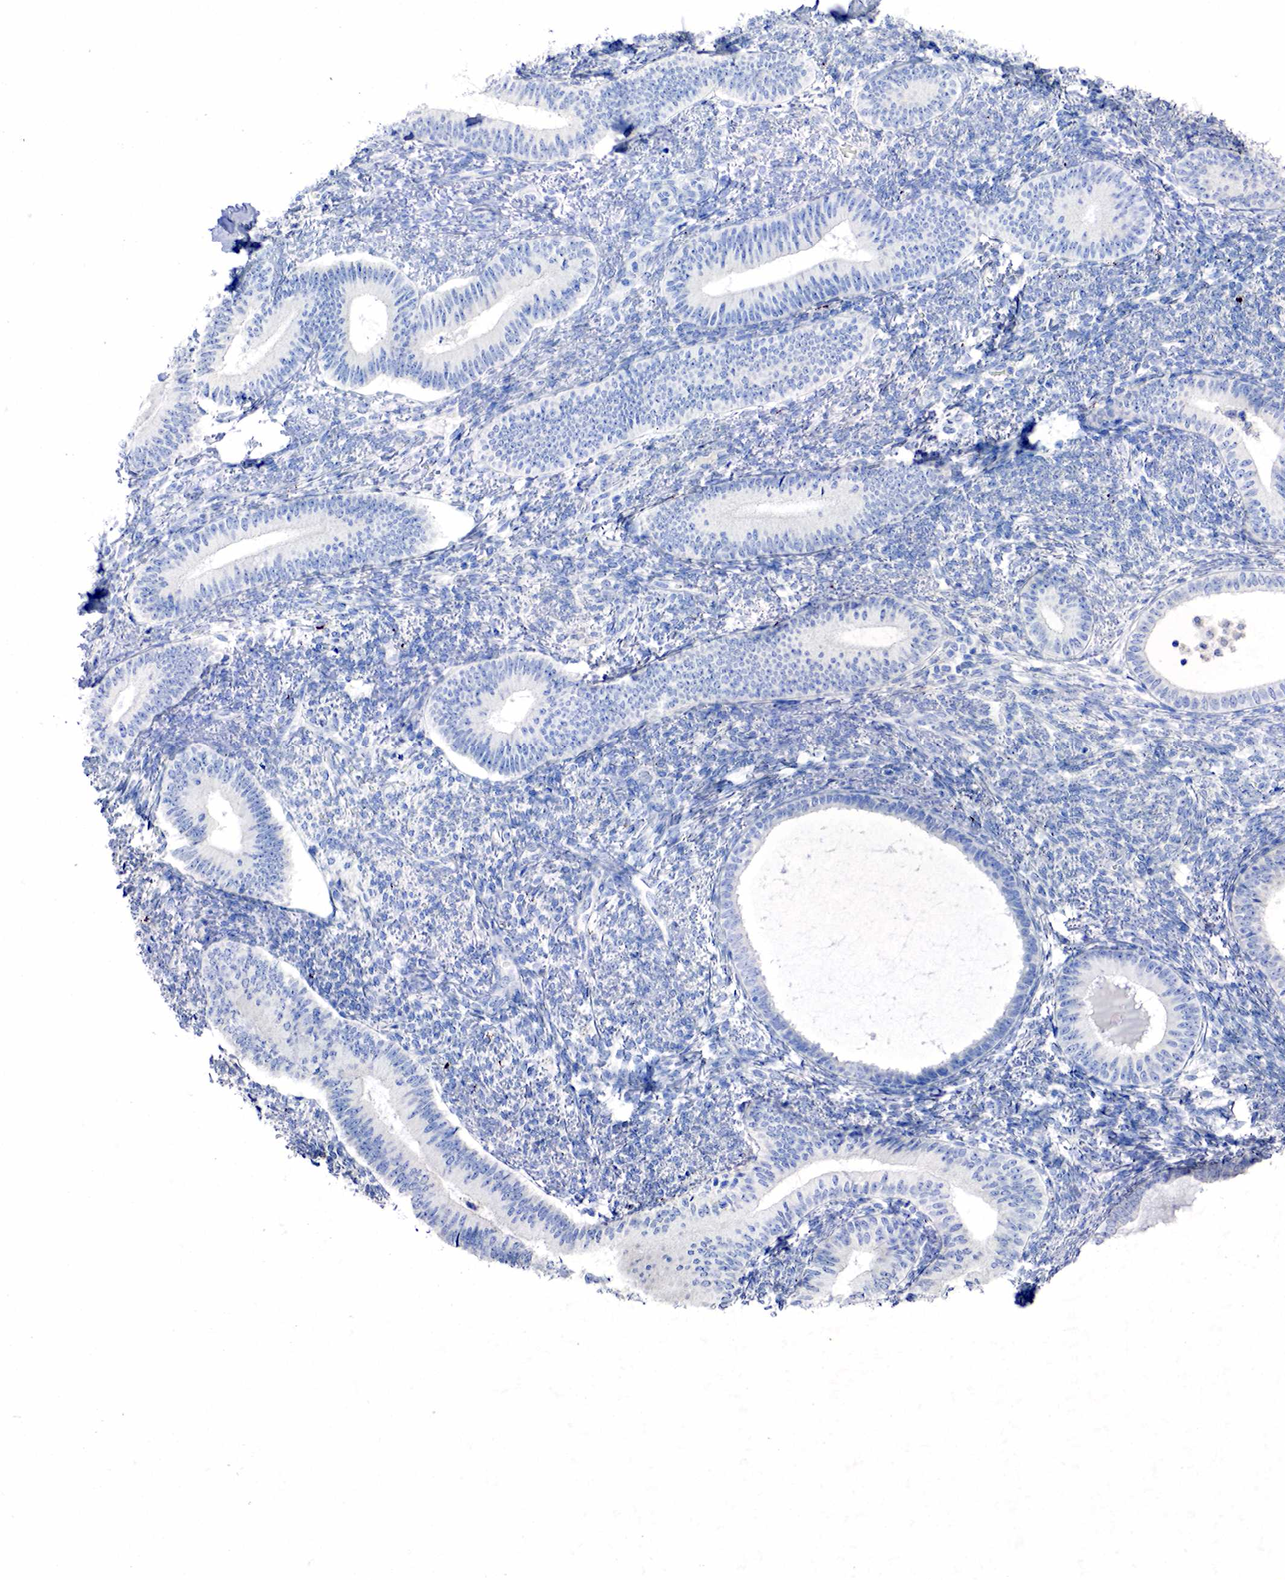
{"staining": {"intensity": "negative", "quantity": "none", "location": "none"}, "tissue": "endometrium", "cell_type": "Cells in endometrial stroma", "image_type": "normal", "snomed": [{"axis": "morphology", "description": "Normal tissue, NOS"}, {"axis": "topography", "description": "Endometrium"}], "caption": "The micrograph exhibits no significant expression in cells in endometrial stroma of endometrium.", "gene": "SYP", "patient": {"sex": "female", "age": 82}}